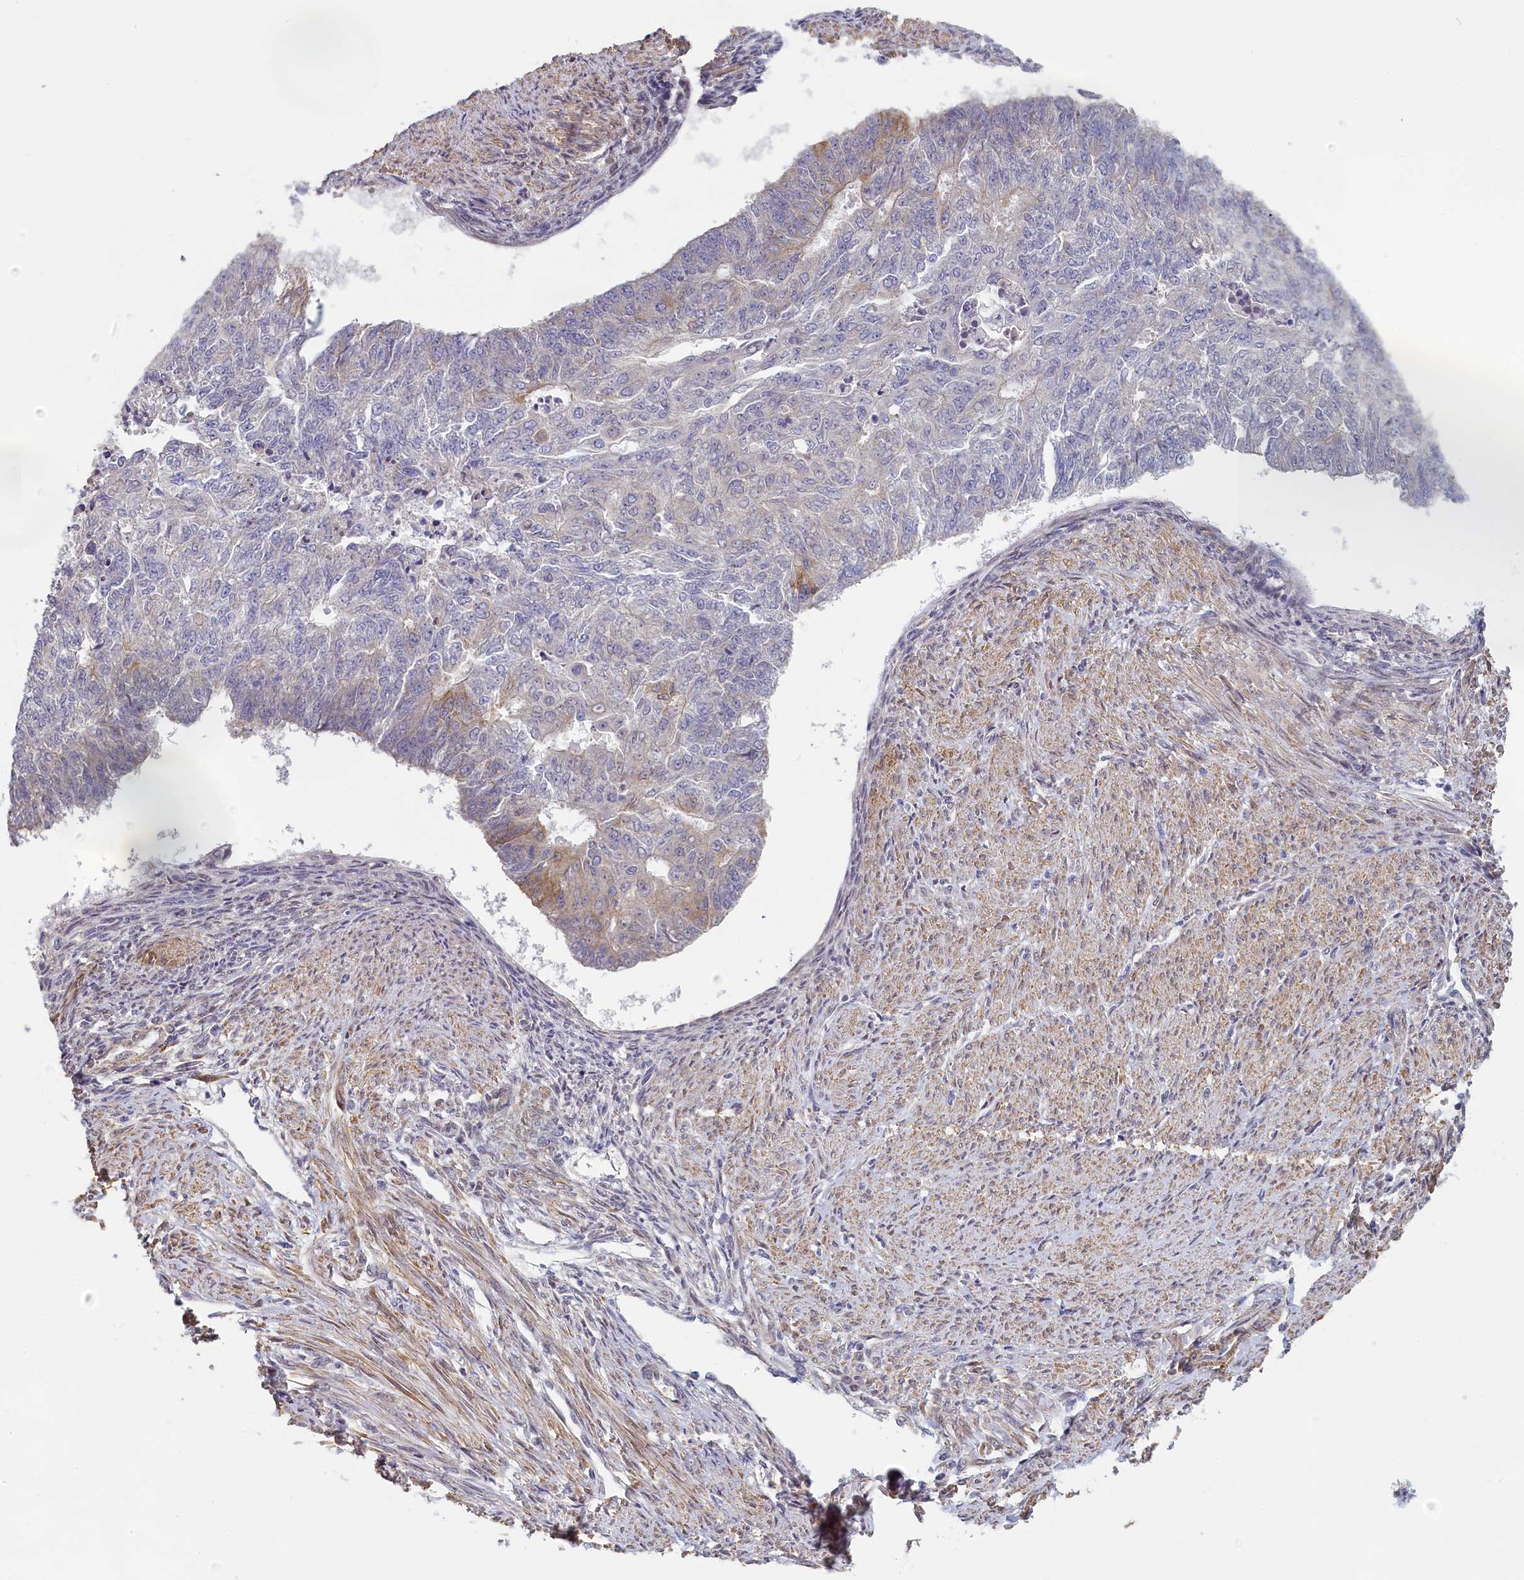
{"staining": {"intensity": "moderate", "quantity": "<25%", "location": "cytoplasmic/membranous"}, "tissue": "endometrial cancer", "cell_type": "Tumor cells", "image_type": "cancer", "snomed": [{"axis": "morphology", "description": "Adenocarcinoma, NOS"}, {"axis": "topography", "description": "Endometrium"}], "caption": "Tumor cells display moderate cytoplasmic/membranous expression in approximately <25% of cells in endometrial cancer (adenocarcinoma).", "gene": "DIXDC1", "patient": {"sex": "female", "age": 32}}